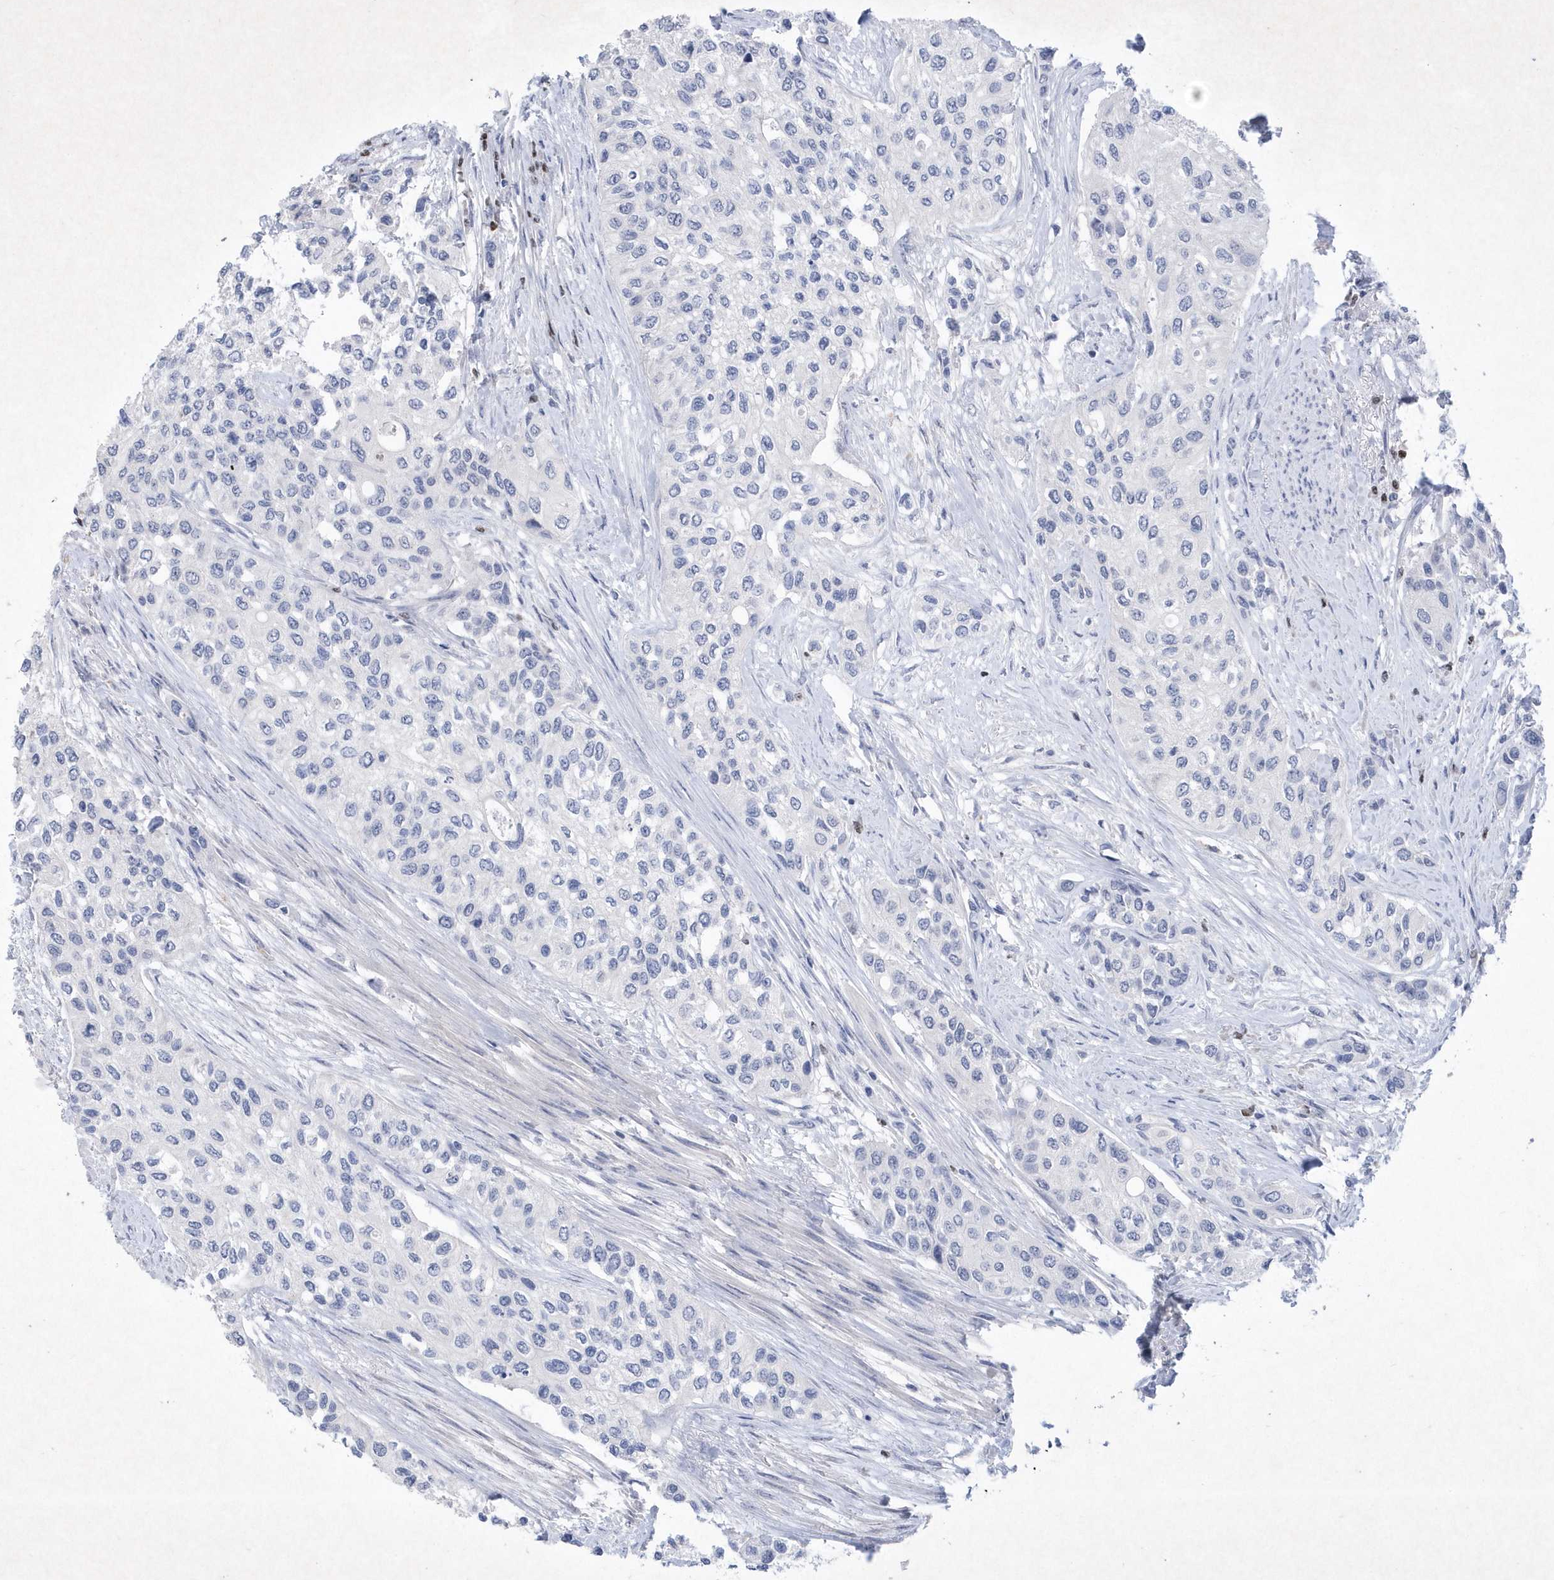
{"staining": {"intensity": "negative", "quantity": "none", "location": "none"}, "tissue": "urothelial cancer", "cell_type": "Tumor cells", "image_type": "cancer", "snomed": [{"axis": "morphology", "description": "Normal tissue, NOS"}, {"axis": "morphology", "description": "Urothelial carcinoma, High grade"}, {"axis": "topography", "description": "Vascular tissue"}, {"axis": "topography", "description": "Urinary bladder"}], "caption": "The photomicrograph exhibits no significant expression in tumor cells of urothelial carcinoma (high-grade).", "gene": "BHLHA15", "patient": {"sex": "female", "age": 56}}